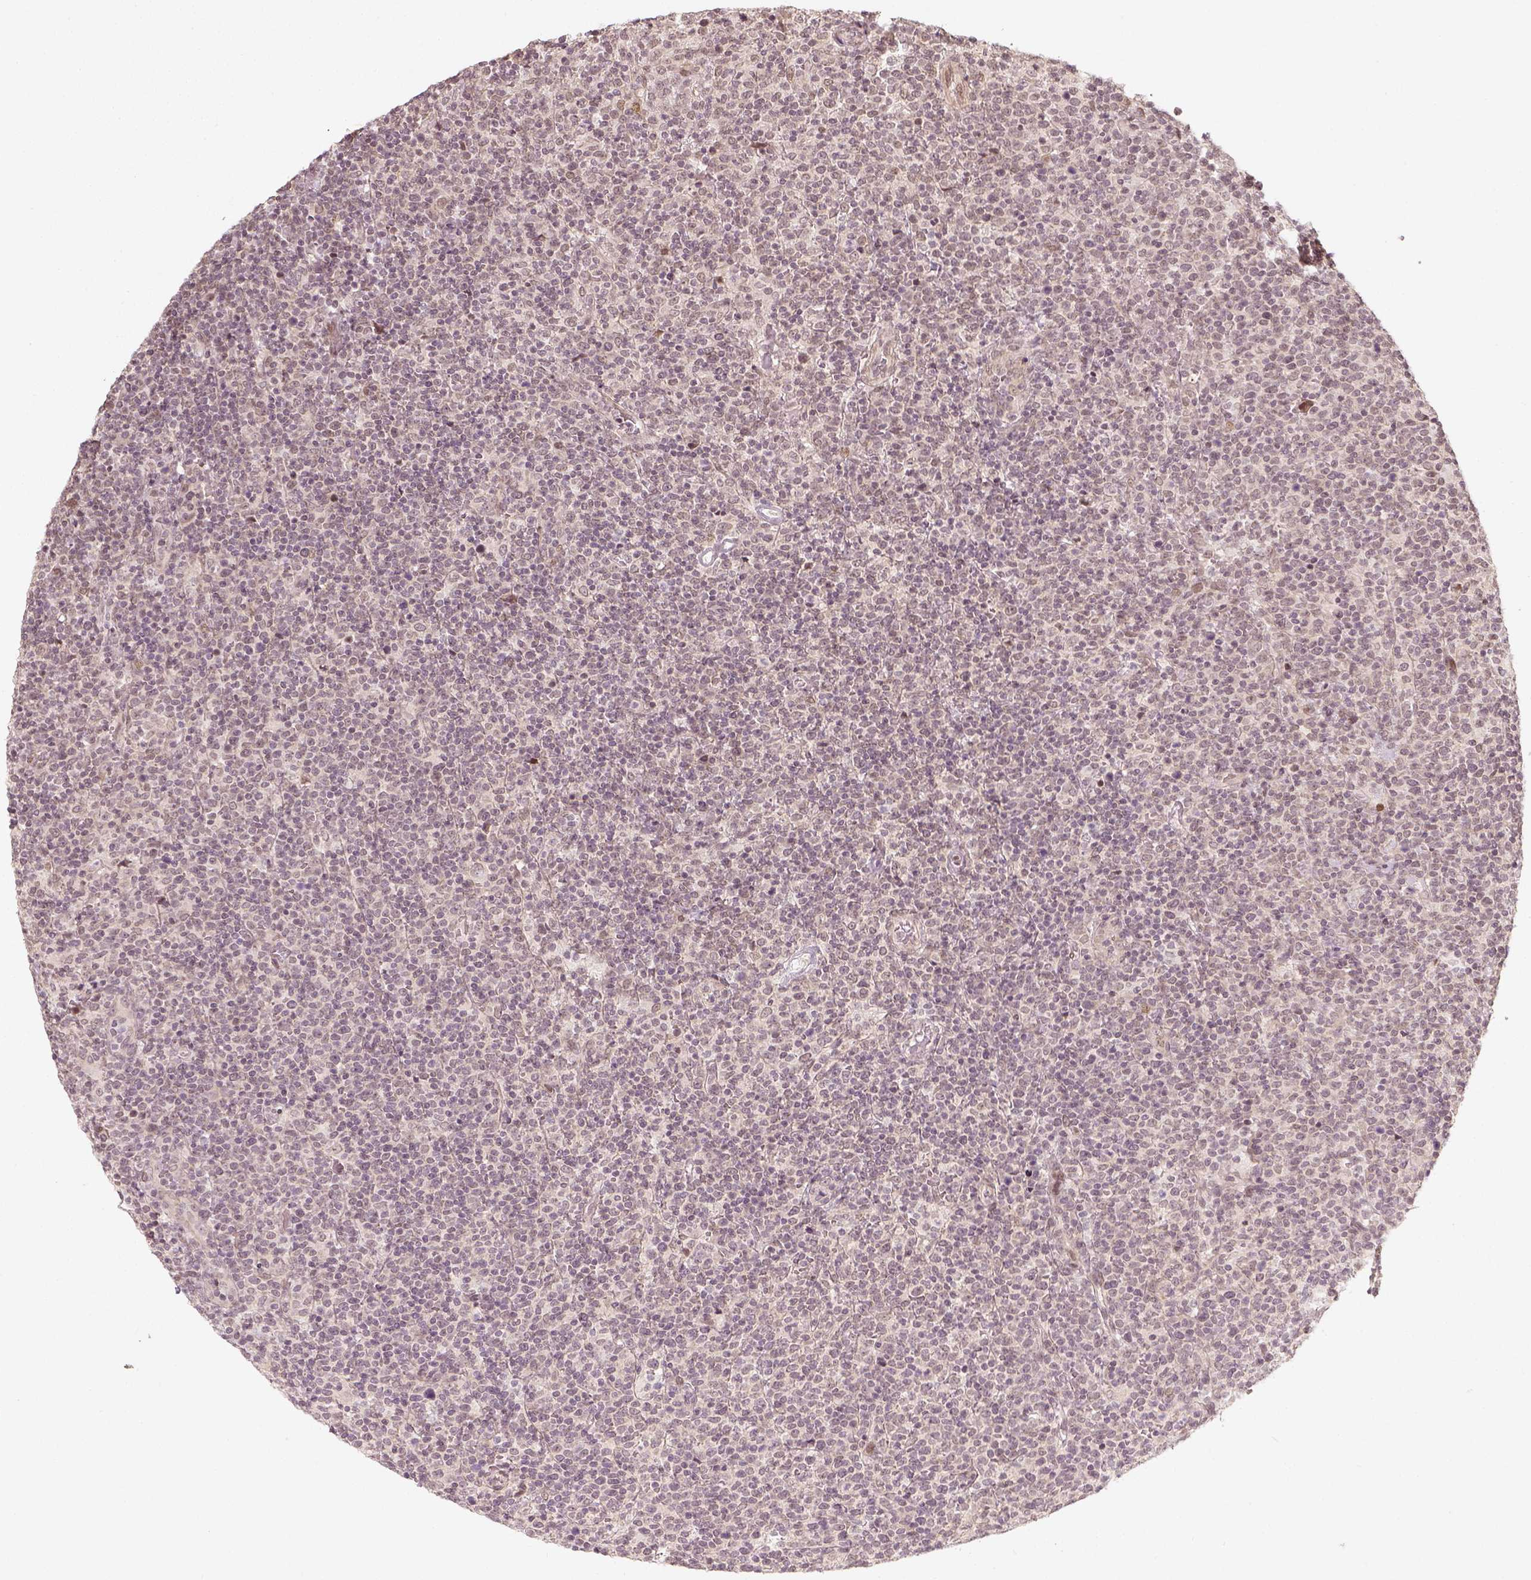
{"staining": {"intensity": "negative", "quantity": "none", "location": "none"}, "tissue": "lymphoma", "cell_type": "Tumor cells", "image_type": "cancer", "snomed": [{"axis": "morphology", "description": "Malignant lymphoma, non-Hodgkin's type, High grade"}, {"axis": "topography", "description": "Lymph node"}], "caption": "Immunohistochemistry (IHC) histopathology image of high-grade malignant lymphoma, non-Hodgkin's type stained for a protein (brown), which reveals no expression in tumor cells.", "gene": "ZMAT3", "patient": {"sex": "male", "age": 61}}